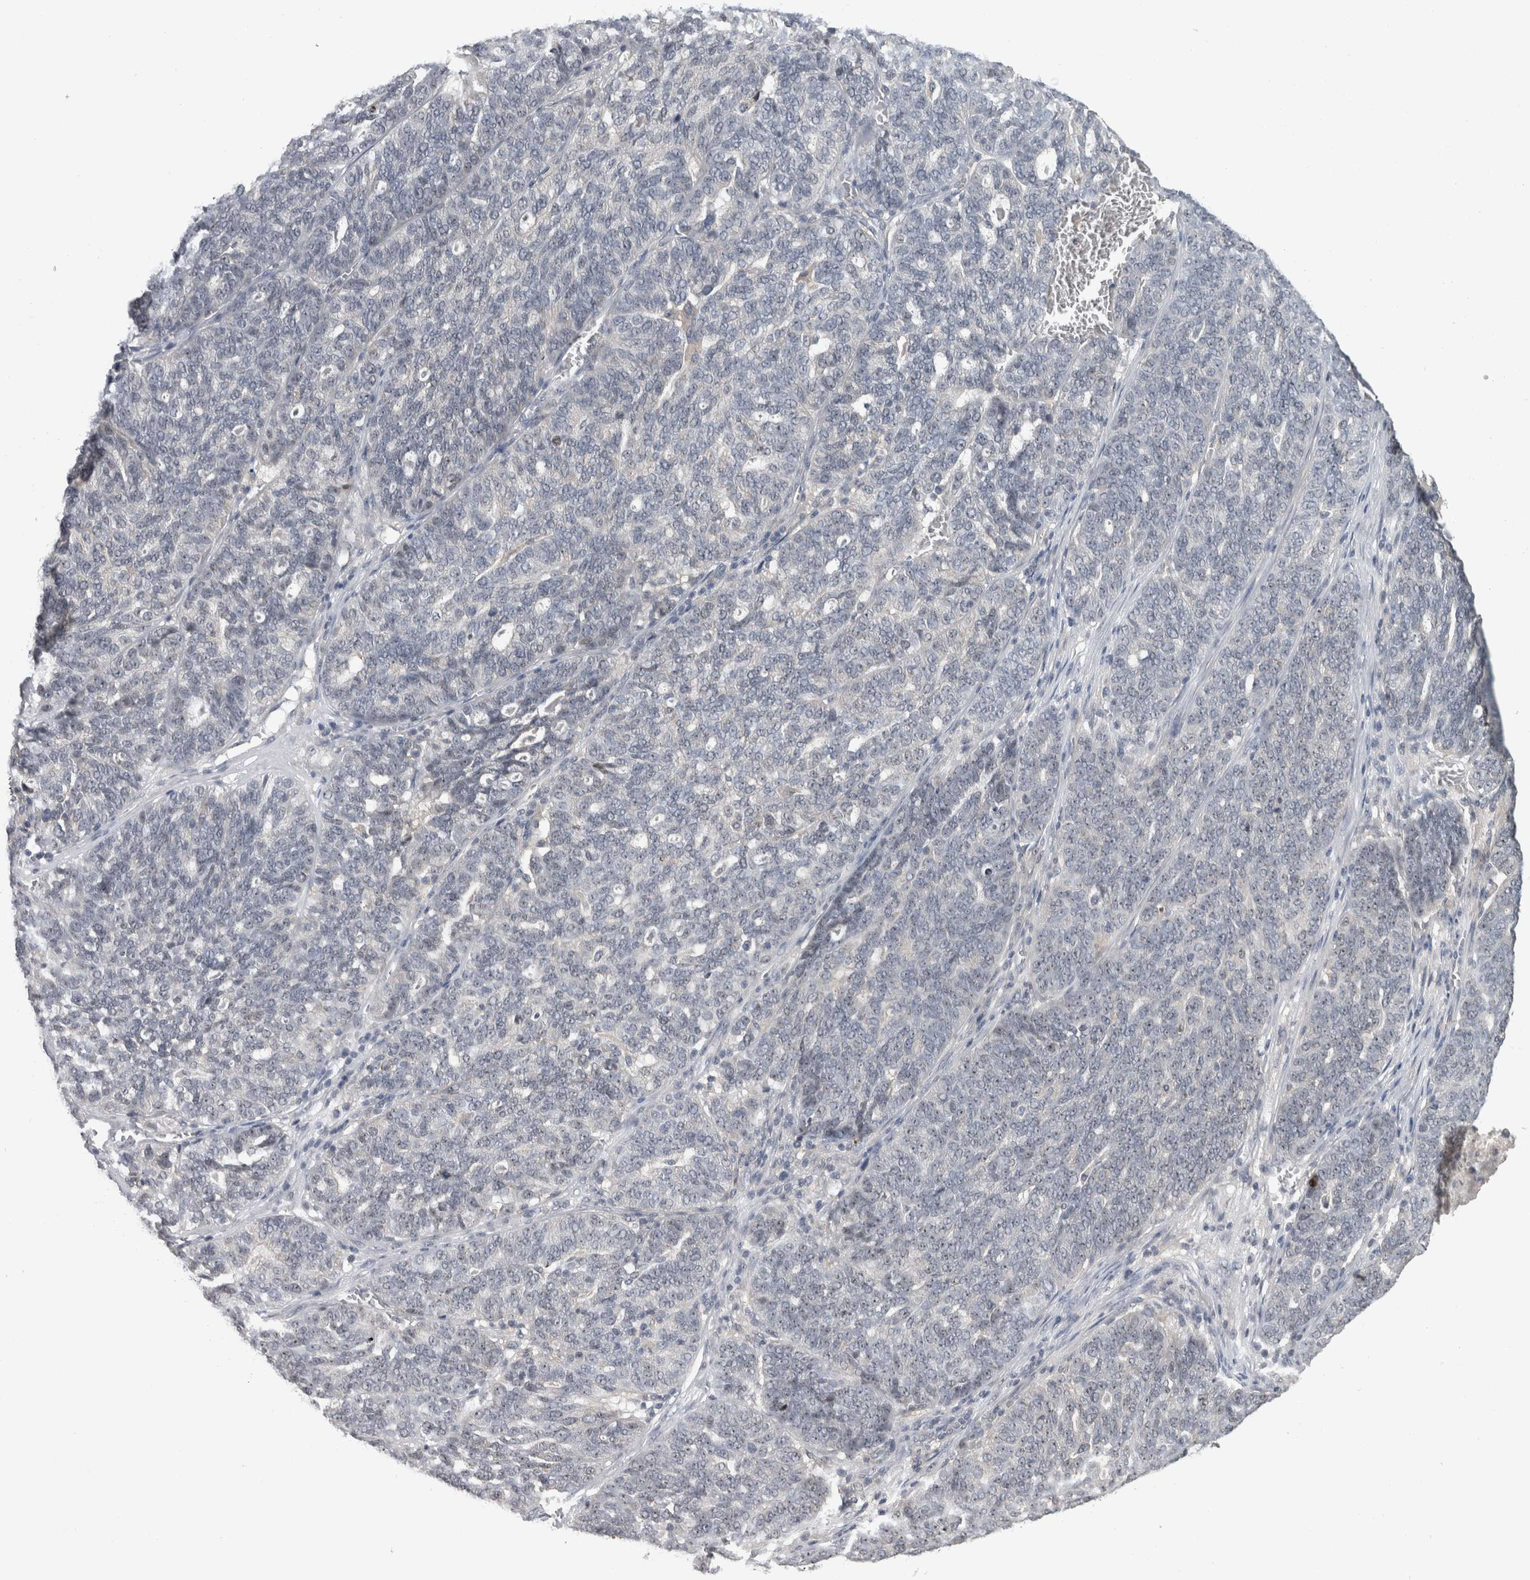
{"staining": {"intensity": "negative", "quantity": "none", "location": "none"}, "tissue": "ovarian cancer", "cell_type": "Tumor cells", "image_type": "cancer", "snomed": [{"axis": "morphology", "description": "Cystadenocarcinoma, serous, NOS"}, {"axis": "topography", "description": "Ovary"}], "caption": "High magnification brightfield microscopy of serous cystadenocarcinoma (ovarian) stained with DAB (brown) and counterstained with hematoxylin (blue): tumor cells show no significant expression.", "gene": "RBM28", "patient": {"sex": "female", "age": 59}}